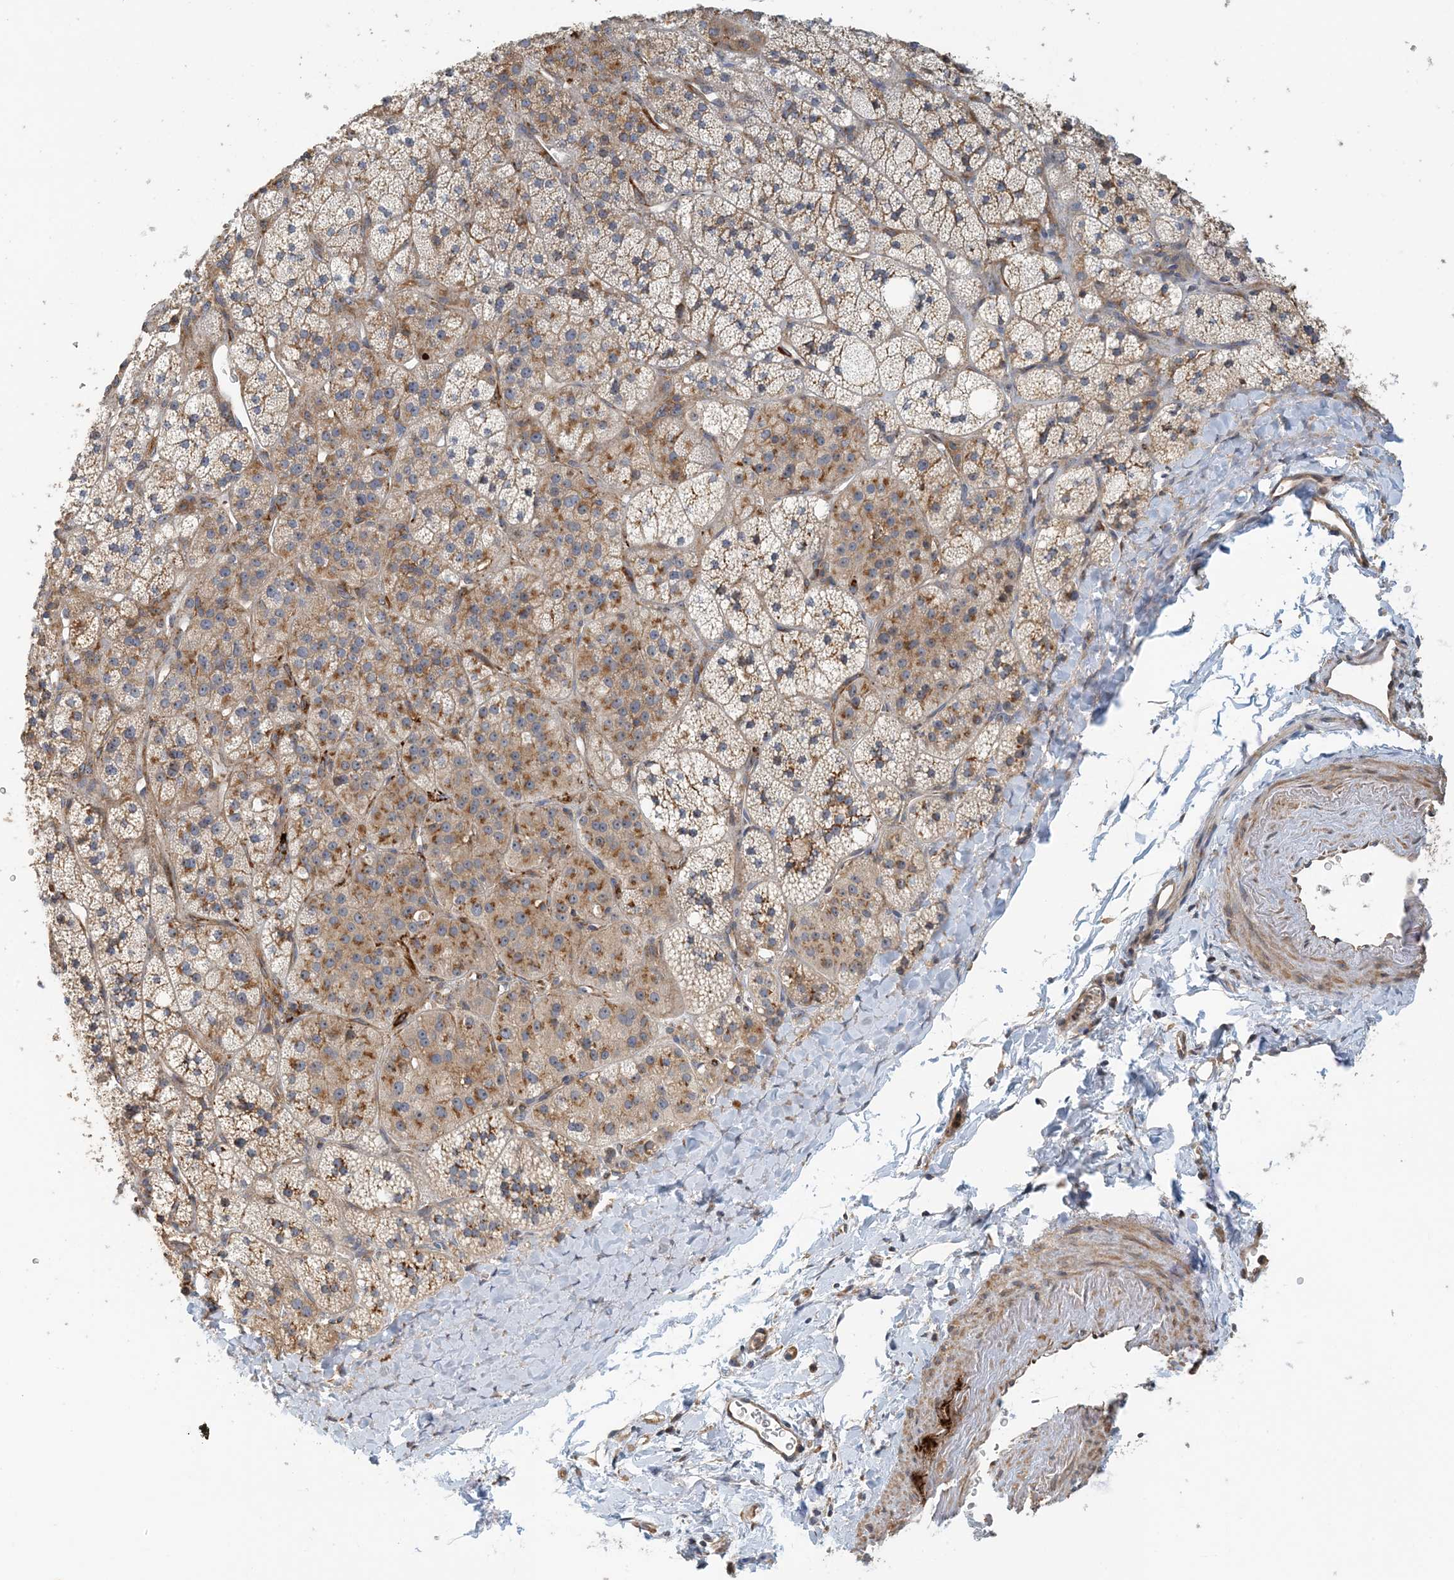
{"staining": {"intensity": "moderate", "quantity": "25%-75%", "location": "cytoplasmic/membranous"}, "tissue": "adrenal gland", "cell_type": "Glandular cells", "image_type": "normal", "snomed": [{"axis": "morphology", "description": "Normal tissue, NOS"}, {"axis": "topography", "description": "Adrenal gland"}], "caption": "Brown immunohistochemical staining in benign human adrenal gland reveals moderate cytoplasmic/membranous positivity in approximately 25%-75% of glandular cells.", "gene": "COLEC11", "patient": {"sex": "male", "age": 61}}